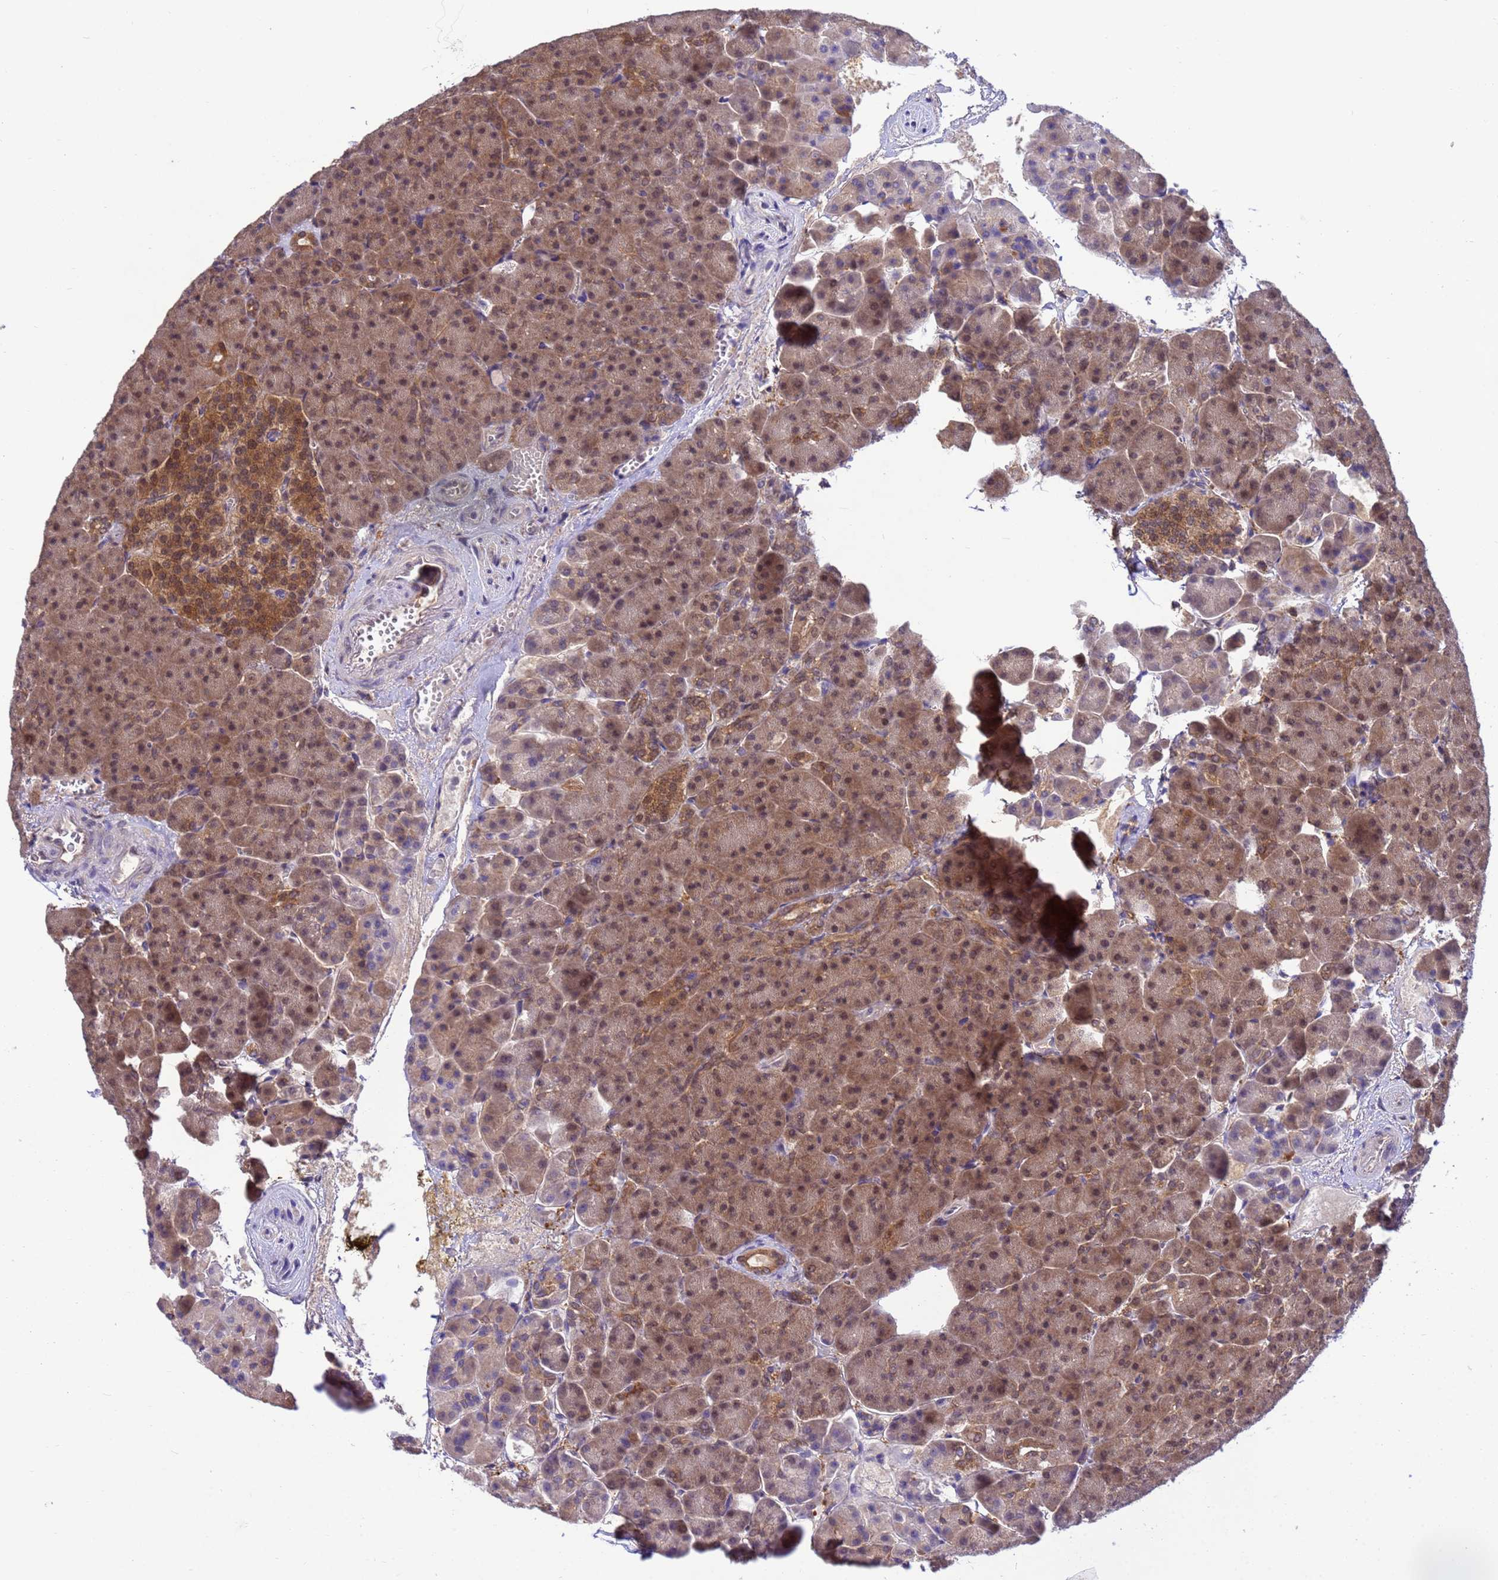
{"staining": {"intensity": "moderate", "quantity": ">75%", "location": "cytoplasmic/membranous,nuclear"}, "tissue": "pancreas", "cell_type": "Exocrine glandular cells", "image_type": "normal", "snomed": [{"axis": "morphology", "description": "Normal tissue, NOS"}, {"axis": "topography", "description": "Pancreas"}], "caption": "Pancreas stained for a protein shows moderate cytoplasmic/membranous,nuclear positivity in exocrine glandular cells. (Brightfield microscopy of DAB IHC at high magnification).", "gene": "NPEPPS", "patient": {"sex": "female", "age": 74}}